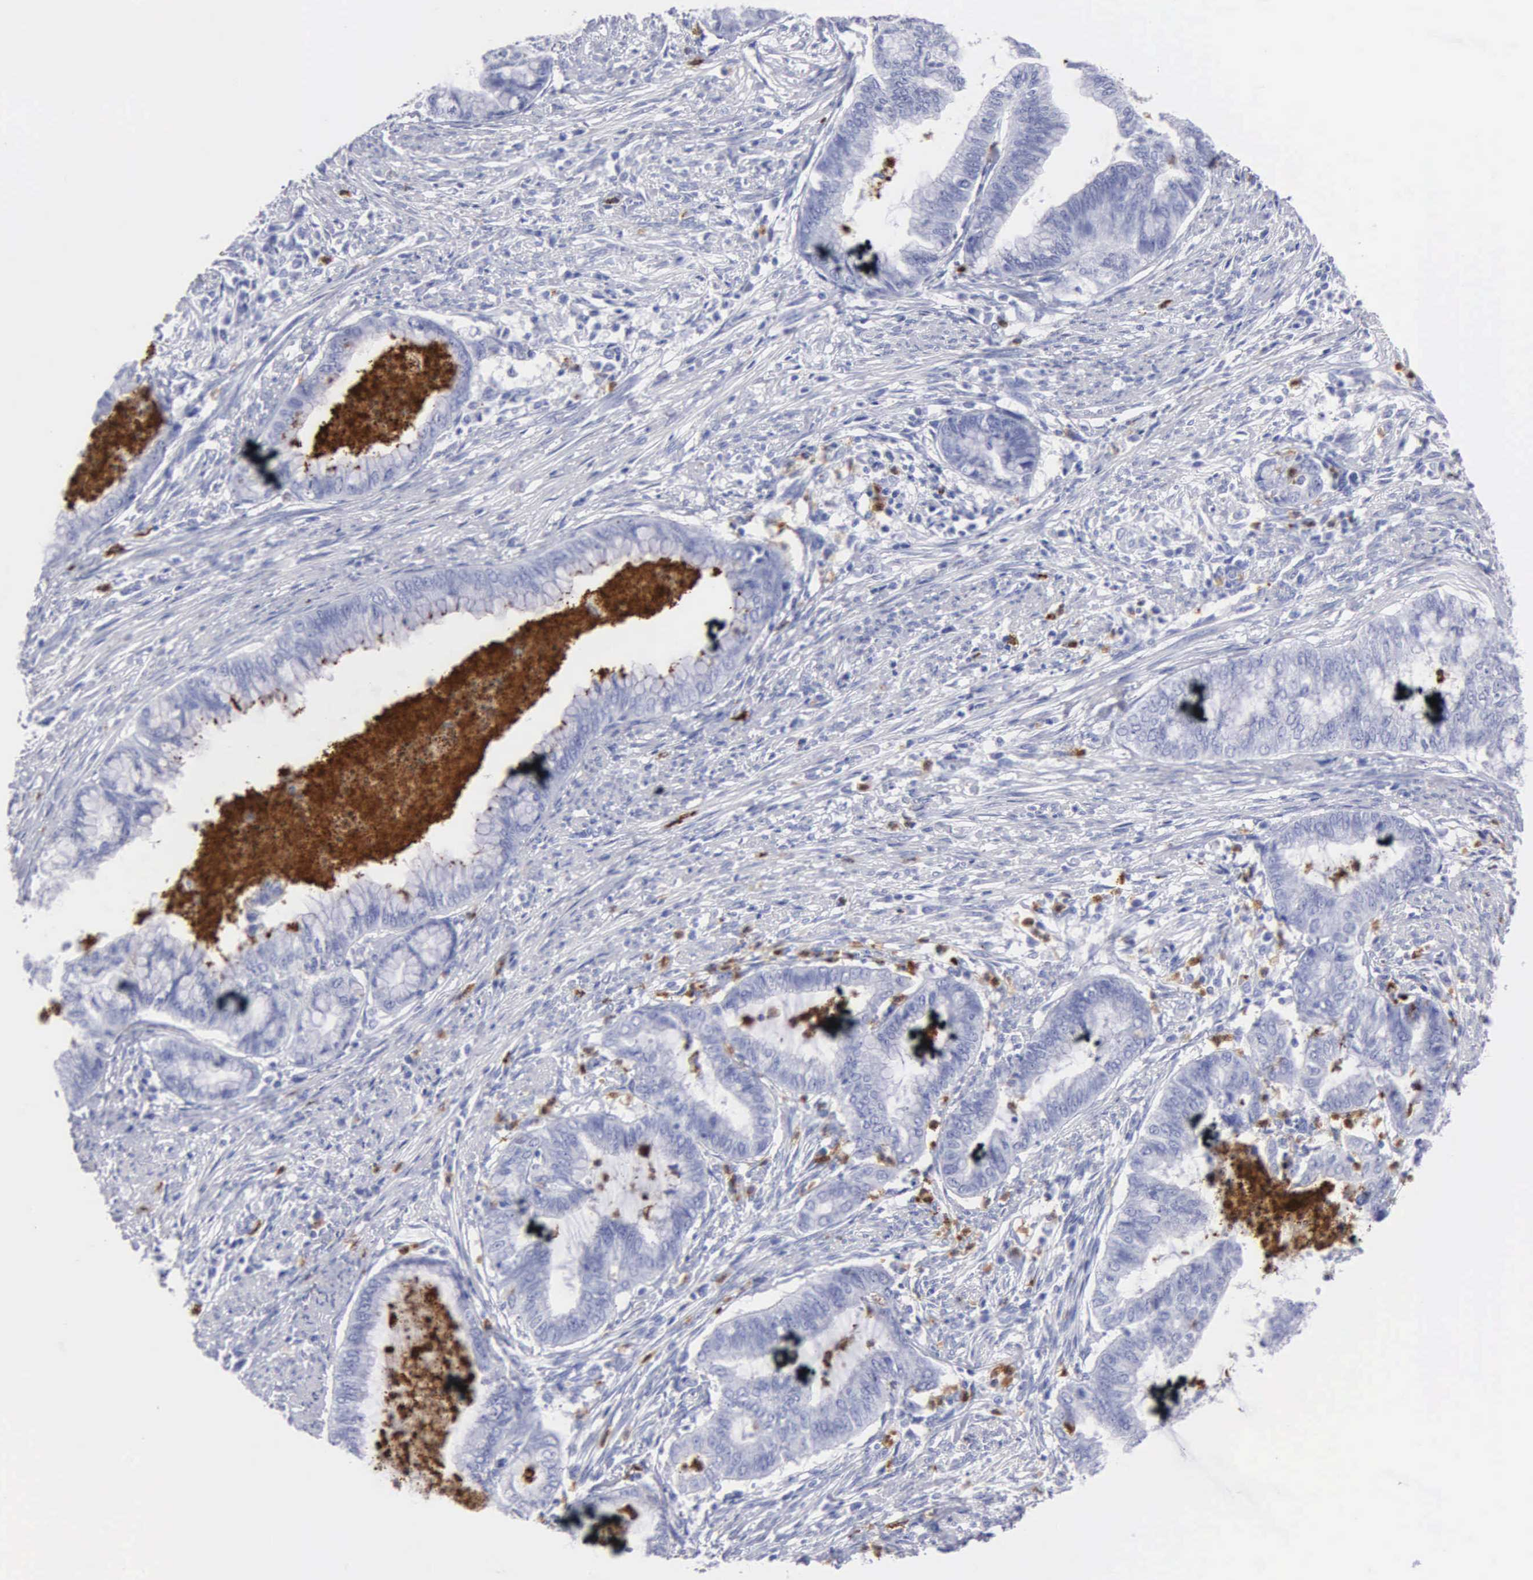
{"staining": {"intensity": "negative", "quantity": "none", "location": "none"}, "tissue": "endometrial cancer", "cell_type": "Tumor cells", "image_type": "cancer", "snomed": [{"axis": "morphology", "description": "Necrosis, NOS"}, {"axis": "morphology", "description": "Adenocarcinoma, NOS"}, {"axis": "topography", "description": "Endometrium"}], "caption": "The IHC image has no significant expression in tumor cells of adenocarcinoma (endometrial) tissue. Brightfield microscopy of immunohistochemistry stained with DAB (3,3'-diaminobenzidine) (brown) and hematoxylin (blue), captured at high magnification.", "gene": "CTSG", "patient": {"sex": "female", "age": 79}}